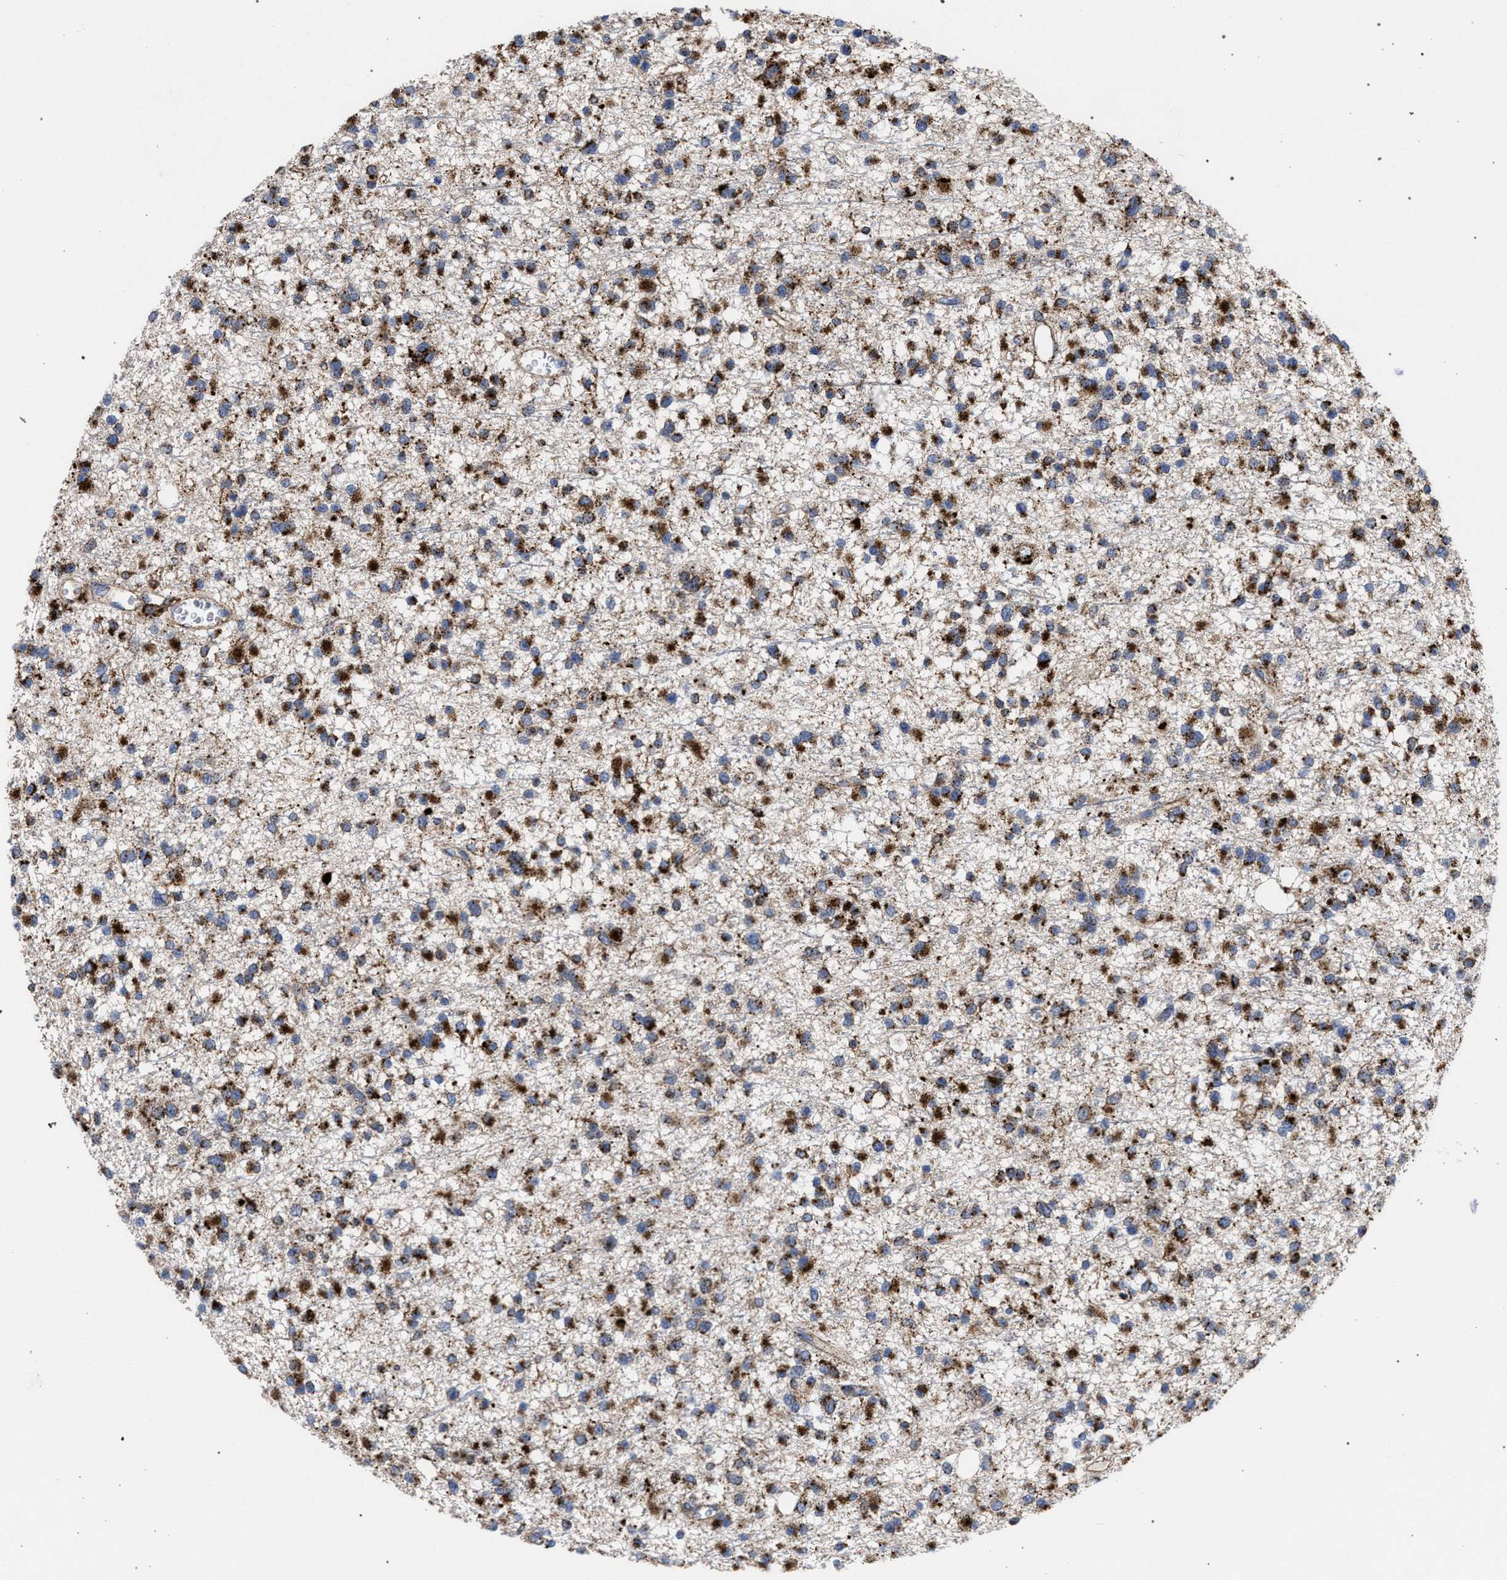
{"staining": {"intensity": "strong", "quantity": ">75%", "location": "cytoplasmic/membranous"}, "tissue": "glioma", "cell_type": "Tumor cells", "image_type": "cancer", "snomed": [{"axis": "morphology", "description": "Glioma, malignant, Low grade"}, {"axis": "topography", "description": "Brain"}], "caption": "This photomicrograph reveals immunohistochemistry (IHC) staining of malignant glioma (low-grade), with high strong cytoplasmic/membranous staining in about >75% of tumor cells.", "gene": "PPT1", "patient": {"sex": "female", "age": 22}}